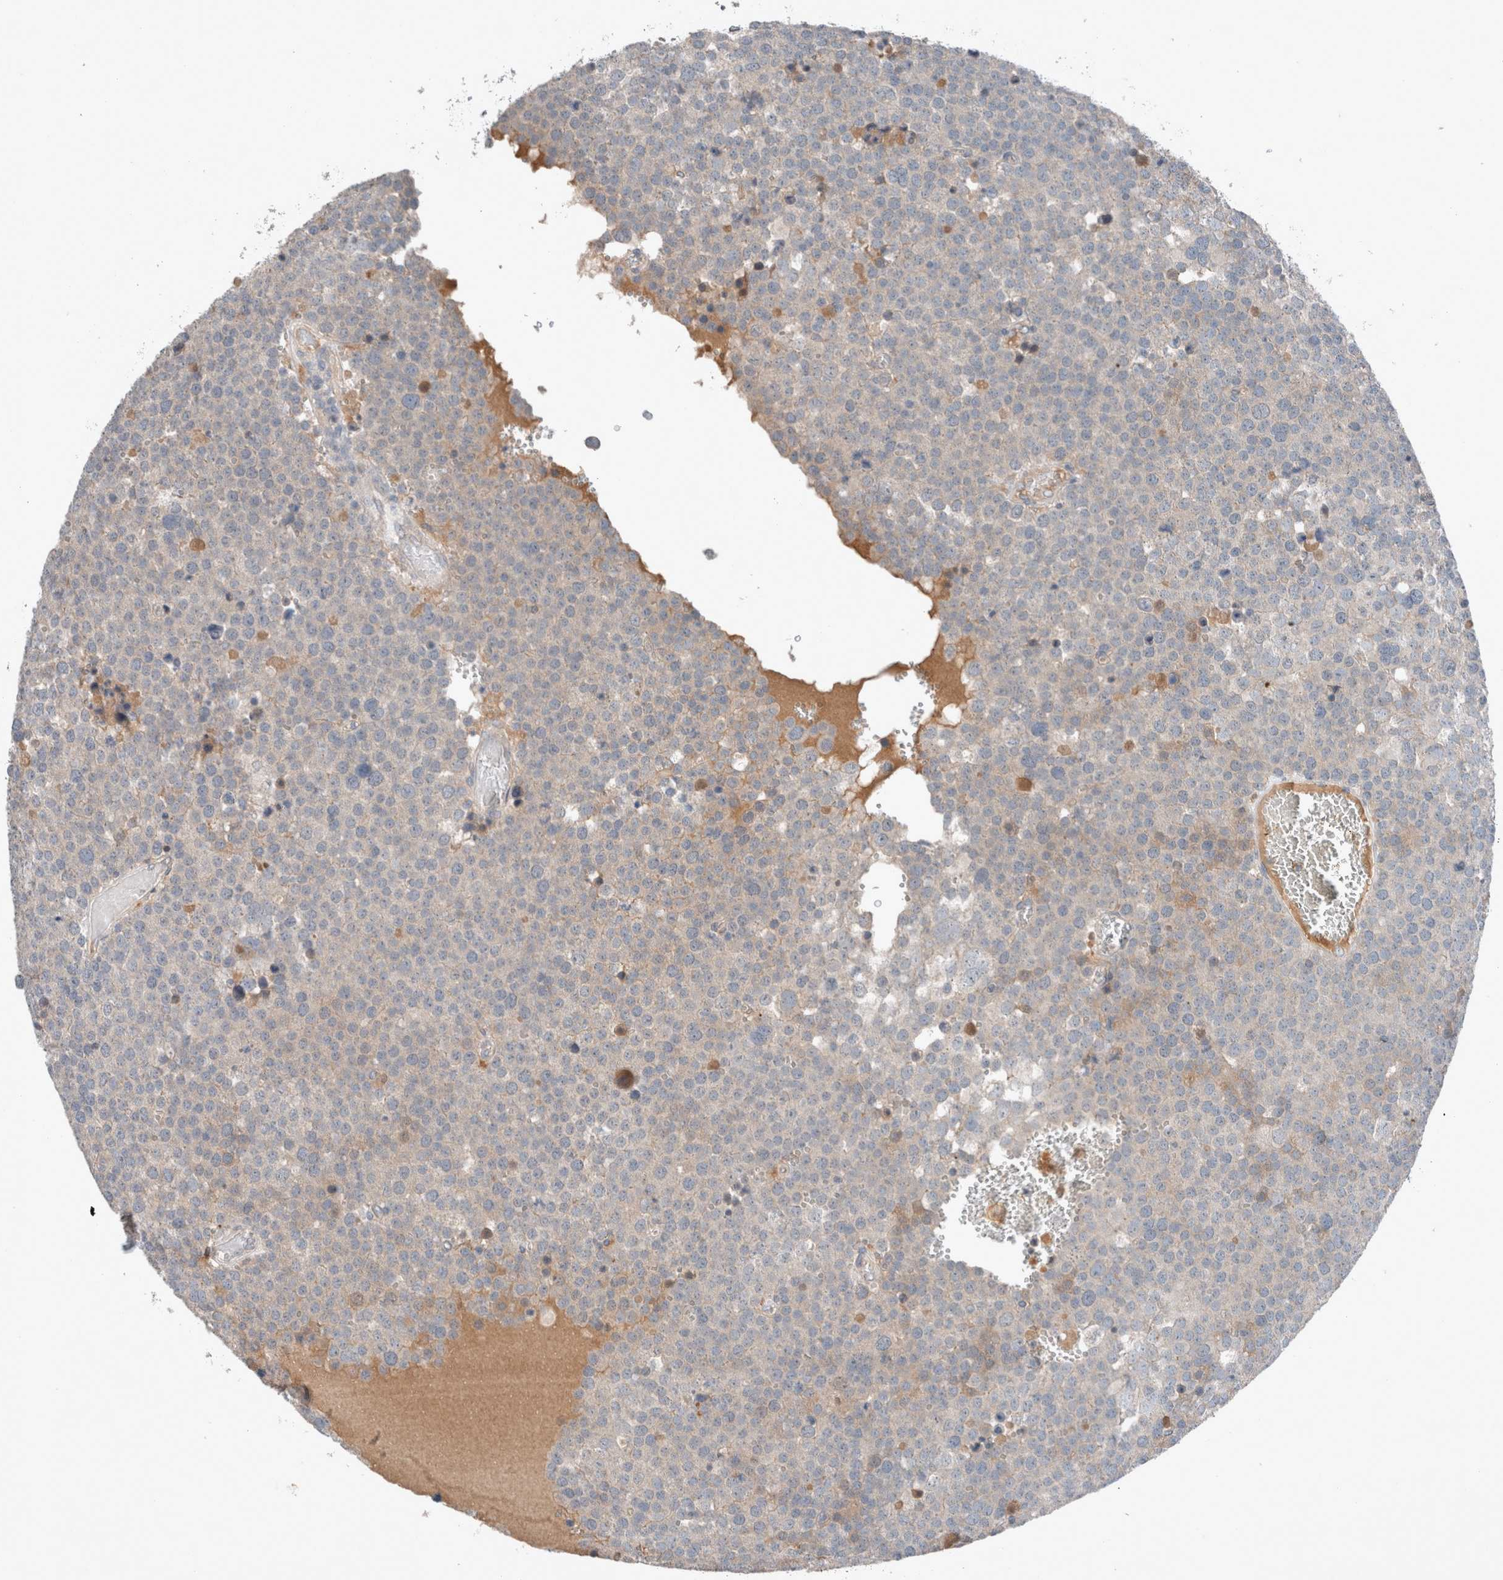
{"staining": {"intensity": "negative", "quantity": "none", "location": "none"}, "tissue": "testis cancer", "cell_type": "Tumor cells", "image_type": "cancer", "snomed": [{"axis": "morphology", "description": "Seminoma, NOS"}, {"axis": "topography", "description": "Testis"}], "caption": "Immunohistochemistry (IHC) photomicrograph of human seminoma (testis) stained for a protein (brown), which displays no positivity in tumor cells.", "gene": "UGCG", "patient": {"sex": "male", "age": 71}}